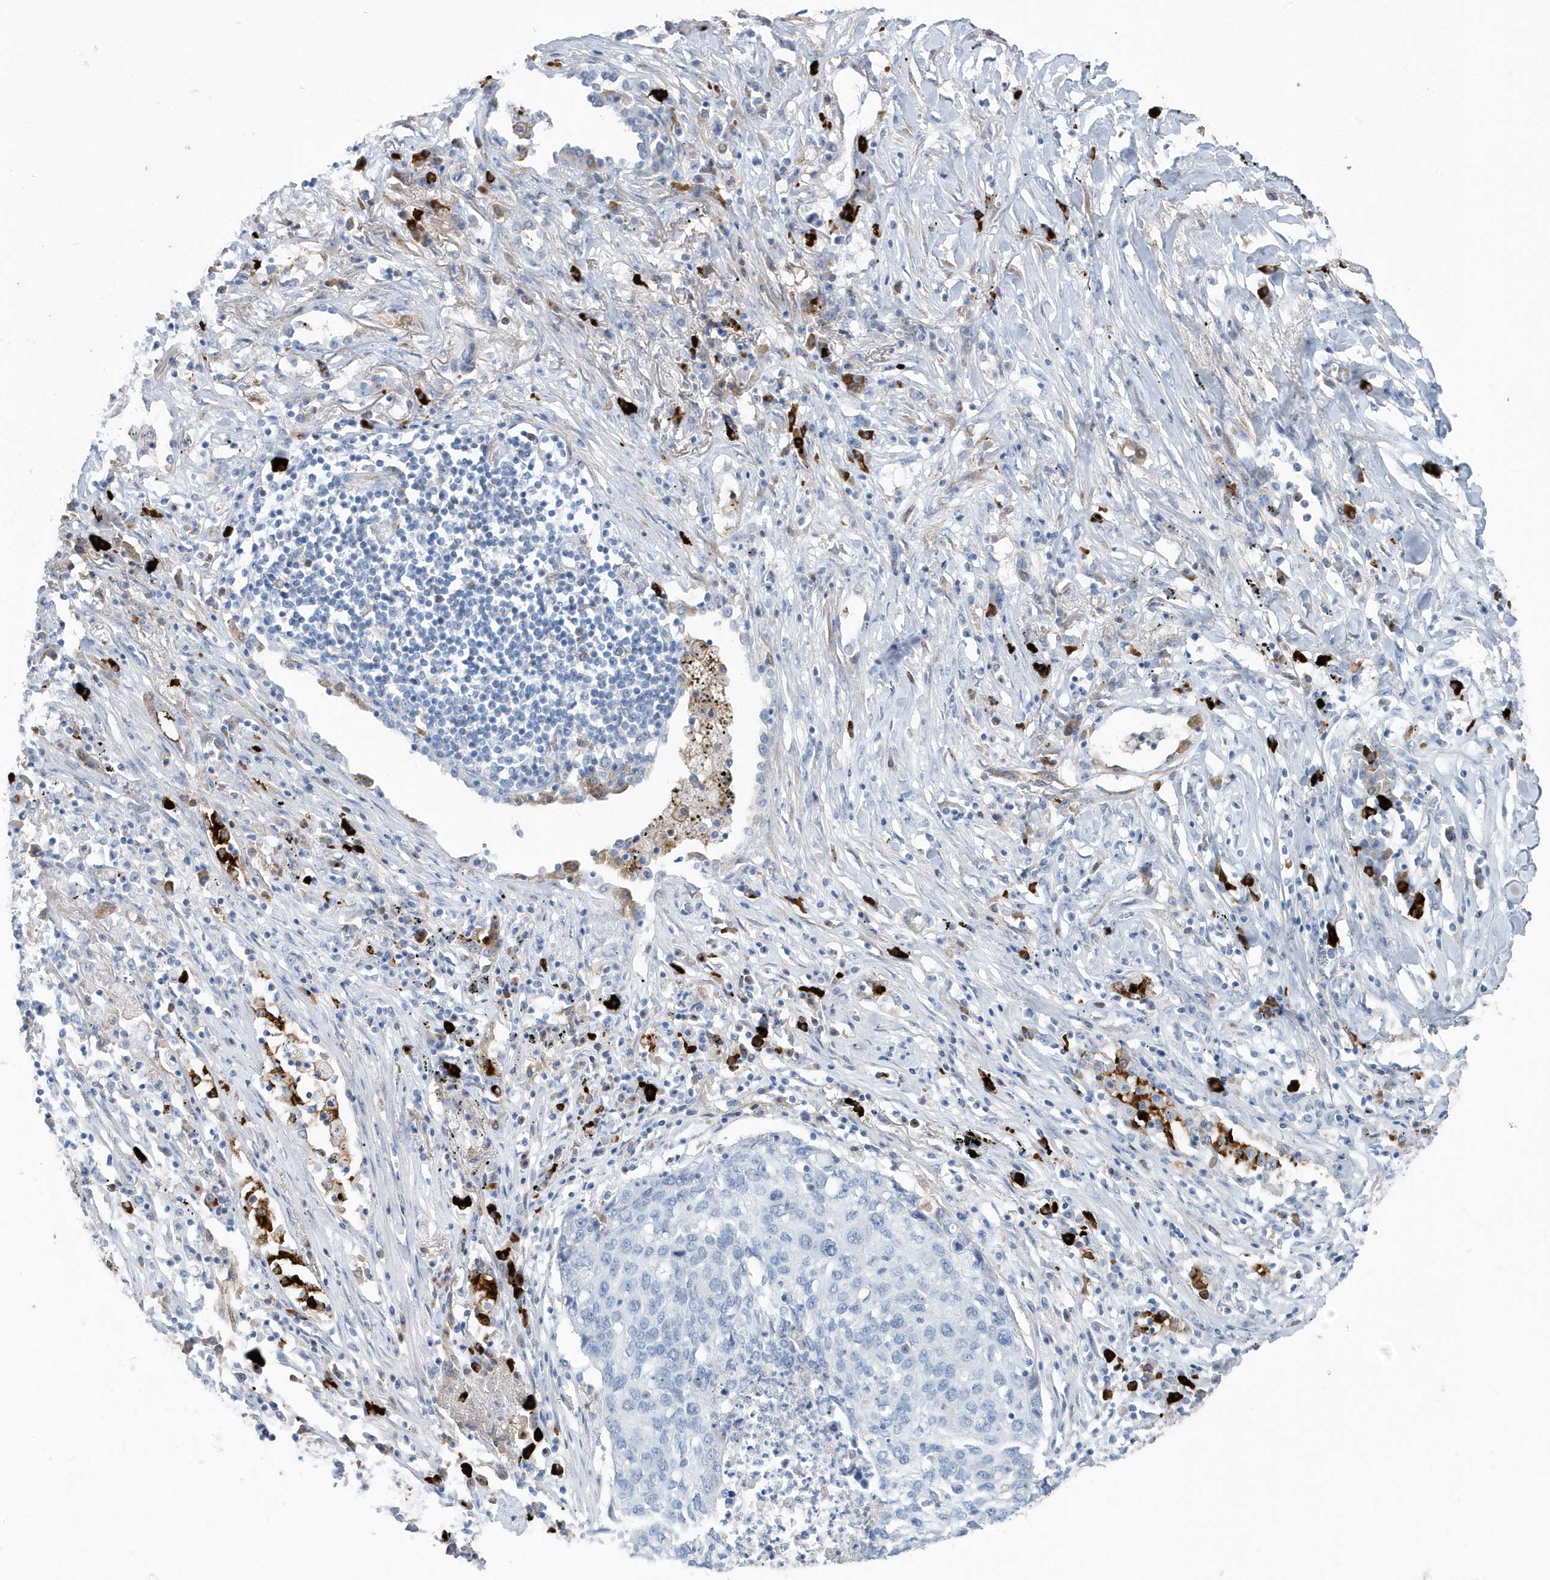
{"staining": {"intensity": "negative", "quantity": "none", "location": "none"}, "tissue": "lung cancer", "cell_type": "Tumor cells", "image_type": "cancer", "snomed": [{"axis": "morphology", "description": "Squamous cell carcinoma, NOS"}, {"axis": "topography", "description": "Lung"}], "caption": "DAB immunohistochemical staining of human lung squamous cell carcinoma exhibits no significant expression in tumor cells.", "gene": "JCHAIN", "patient": {"sex": "female", "age": 63}}